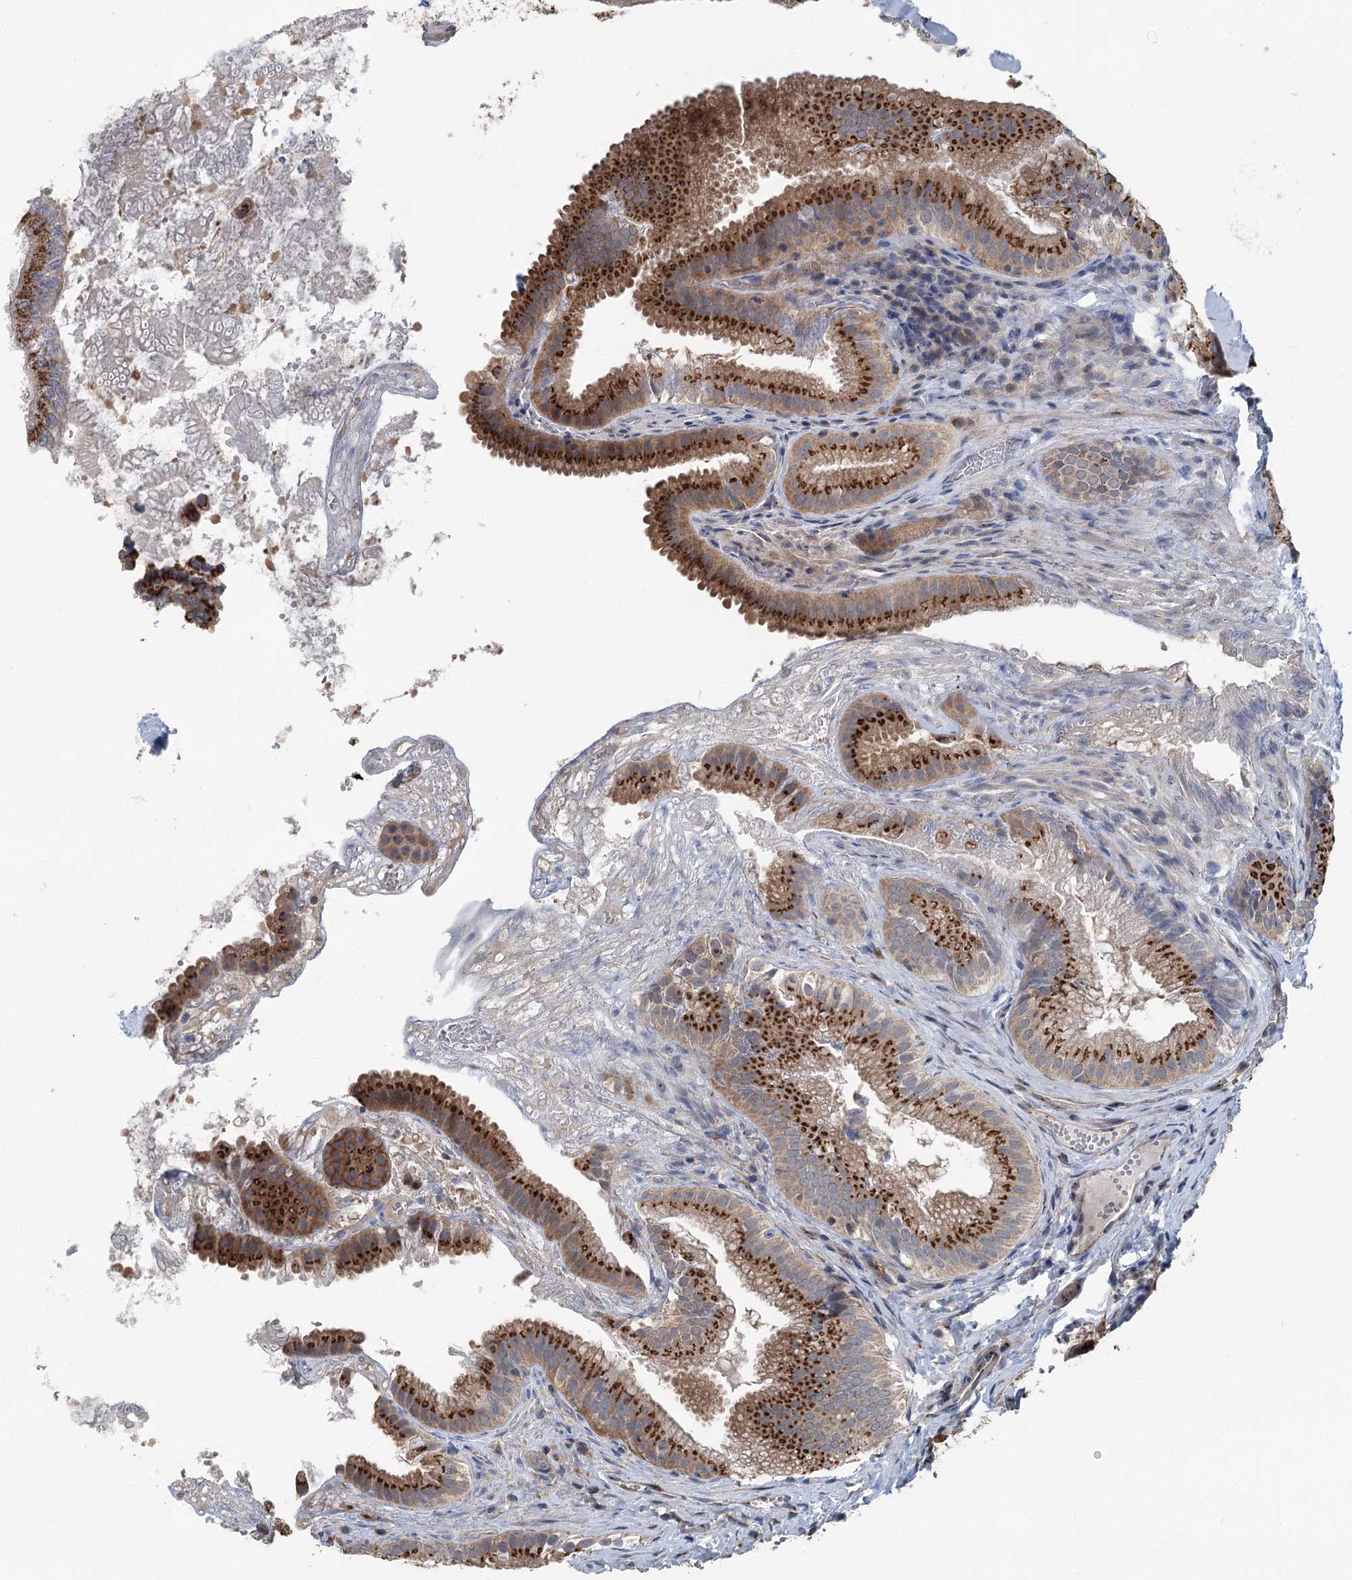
{"staining": {"intensity": "strong", "quantity": ">75%", "location": "cytoplasmic/membranous"}, "tissue": "gallbladder", "cell_type": "Glandular cells", "image_type": "normal", "snomed": [{"axis": "morphology", "description": "Normal tissue, NOS"}, {"axis": "topography", "description": "Gallbladder"}], "caption": "Immunohistochemistry histopathology image of benign gallbladder: human gallbladder stained using immunohistochemistry (IHC) demonstrates high levels of strong protein expression localized specifically in the cytoplasmic/membranous of glandular cells, appearing as a cytoplasmic/membranous brown color.", "gene": "ITIH5", "patient": {"sex": "female", "age": 30}}